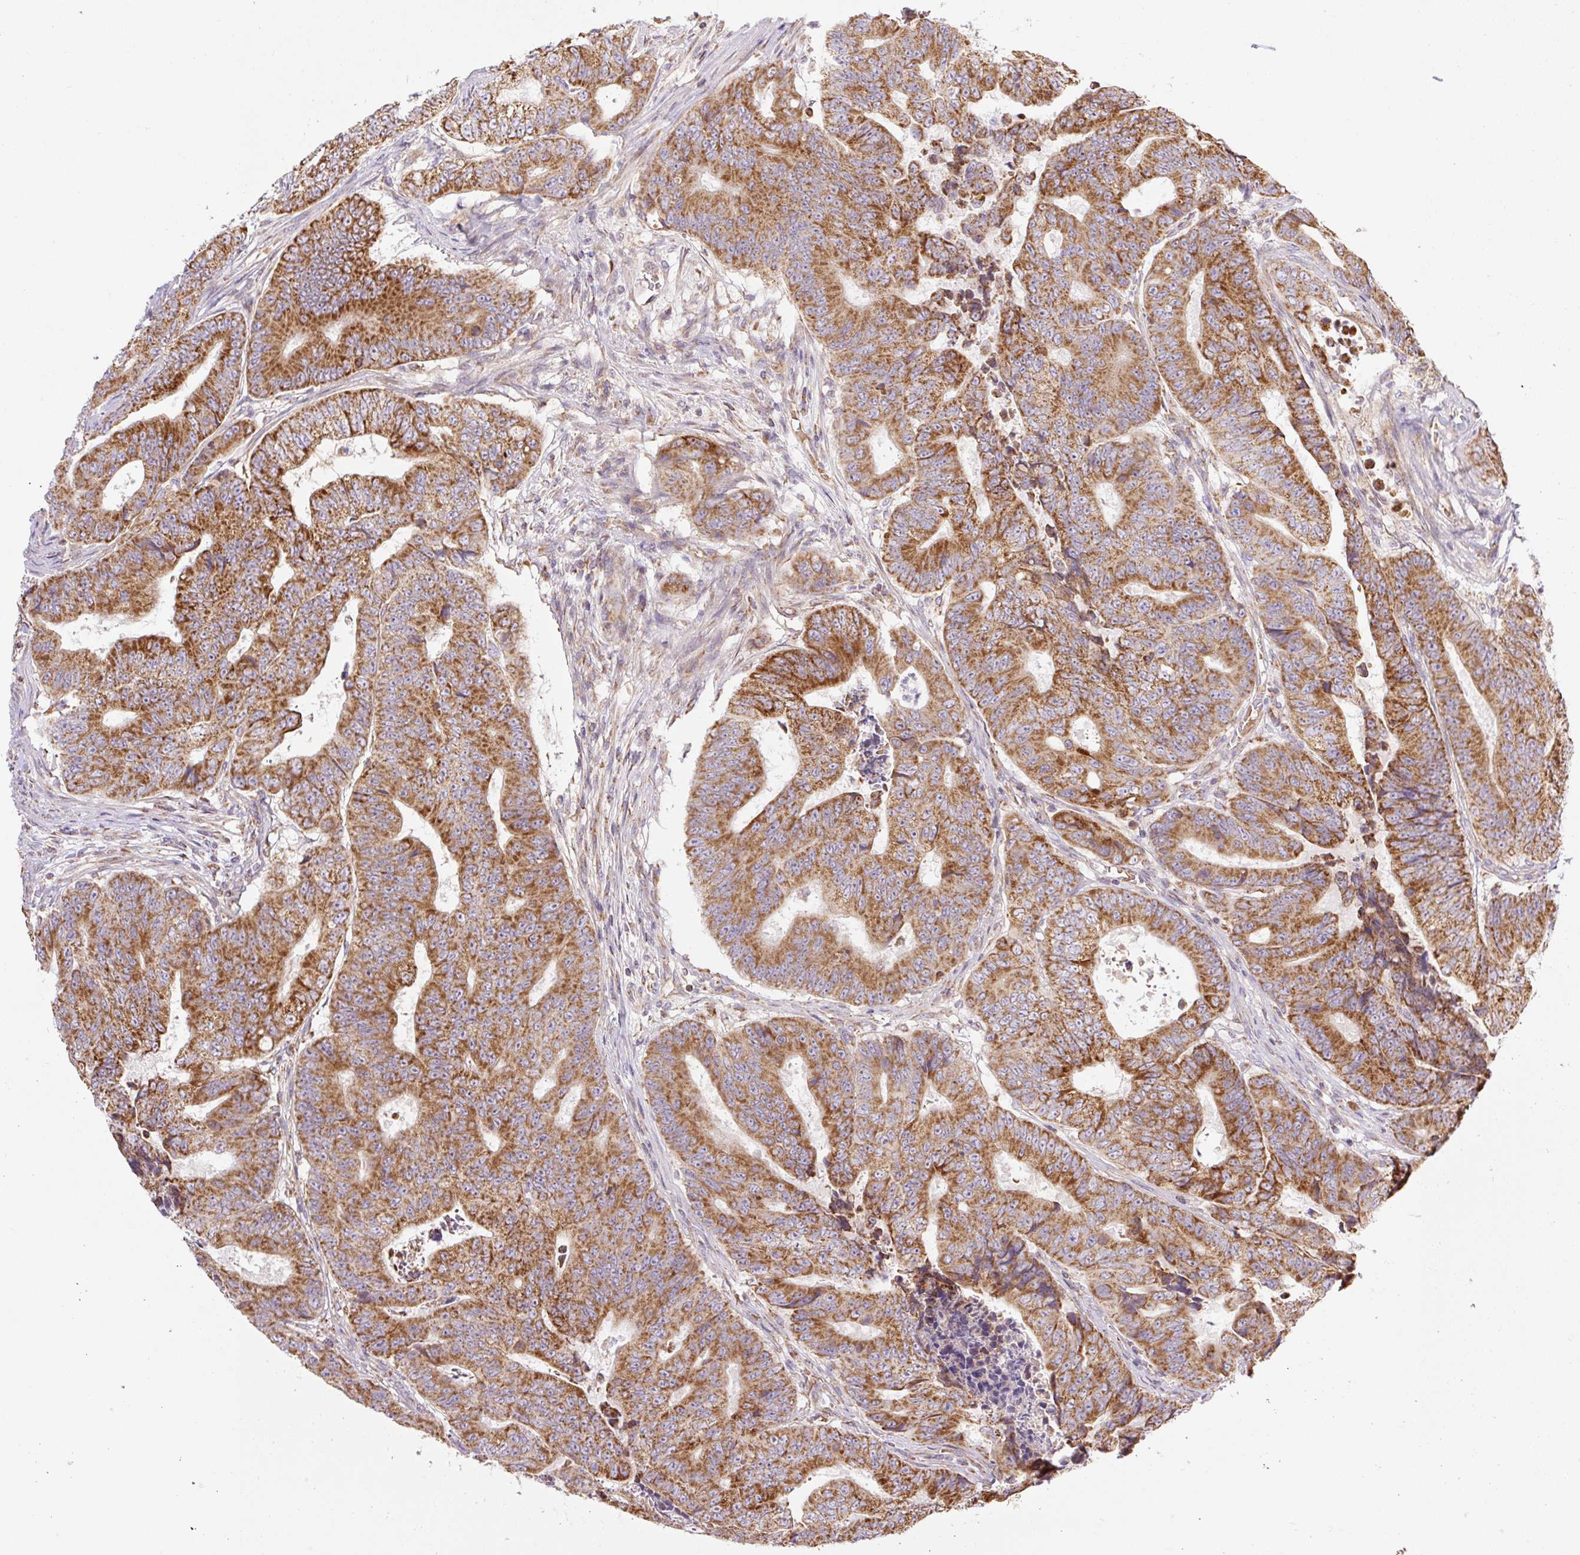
{"staining": {"intensity": "strong", "quantity": ">75%", "location": "cytoplasmic/membranous"}, "tissue": "colorectal cancer", "cell_type": "Tumor cells", "image_type": "cancer", "snomed": [{"axis": "morphology", "description": "Adenocarcinoma, NOS"}, {"axis": "topography", "description": "Colon"}], "caption": "Protein analysis of colorectal cancer tissue demonstrates strong cytoplasmic/membranous expression in about >75% of tumor cells.", "gene": "GOSR2", "patient": {"sex": "female", "age": 48}}